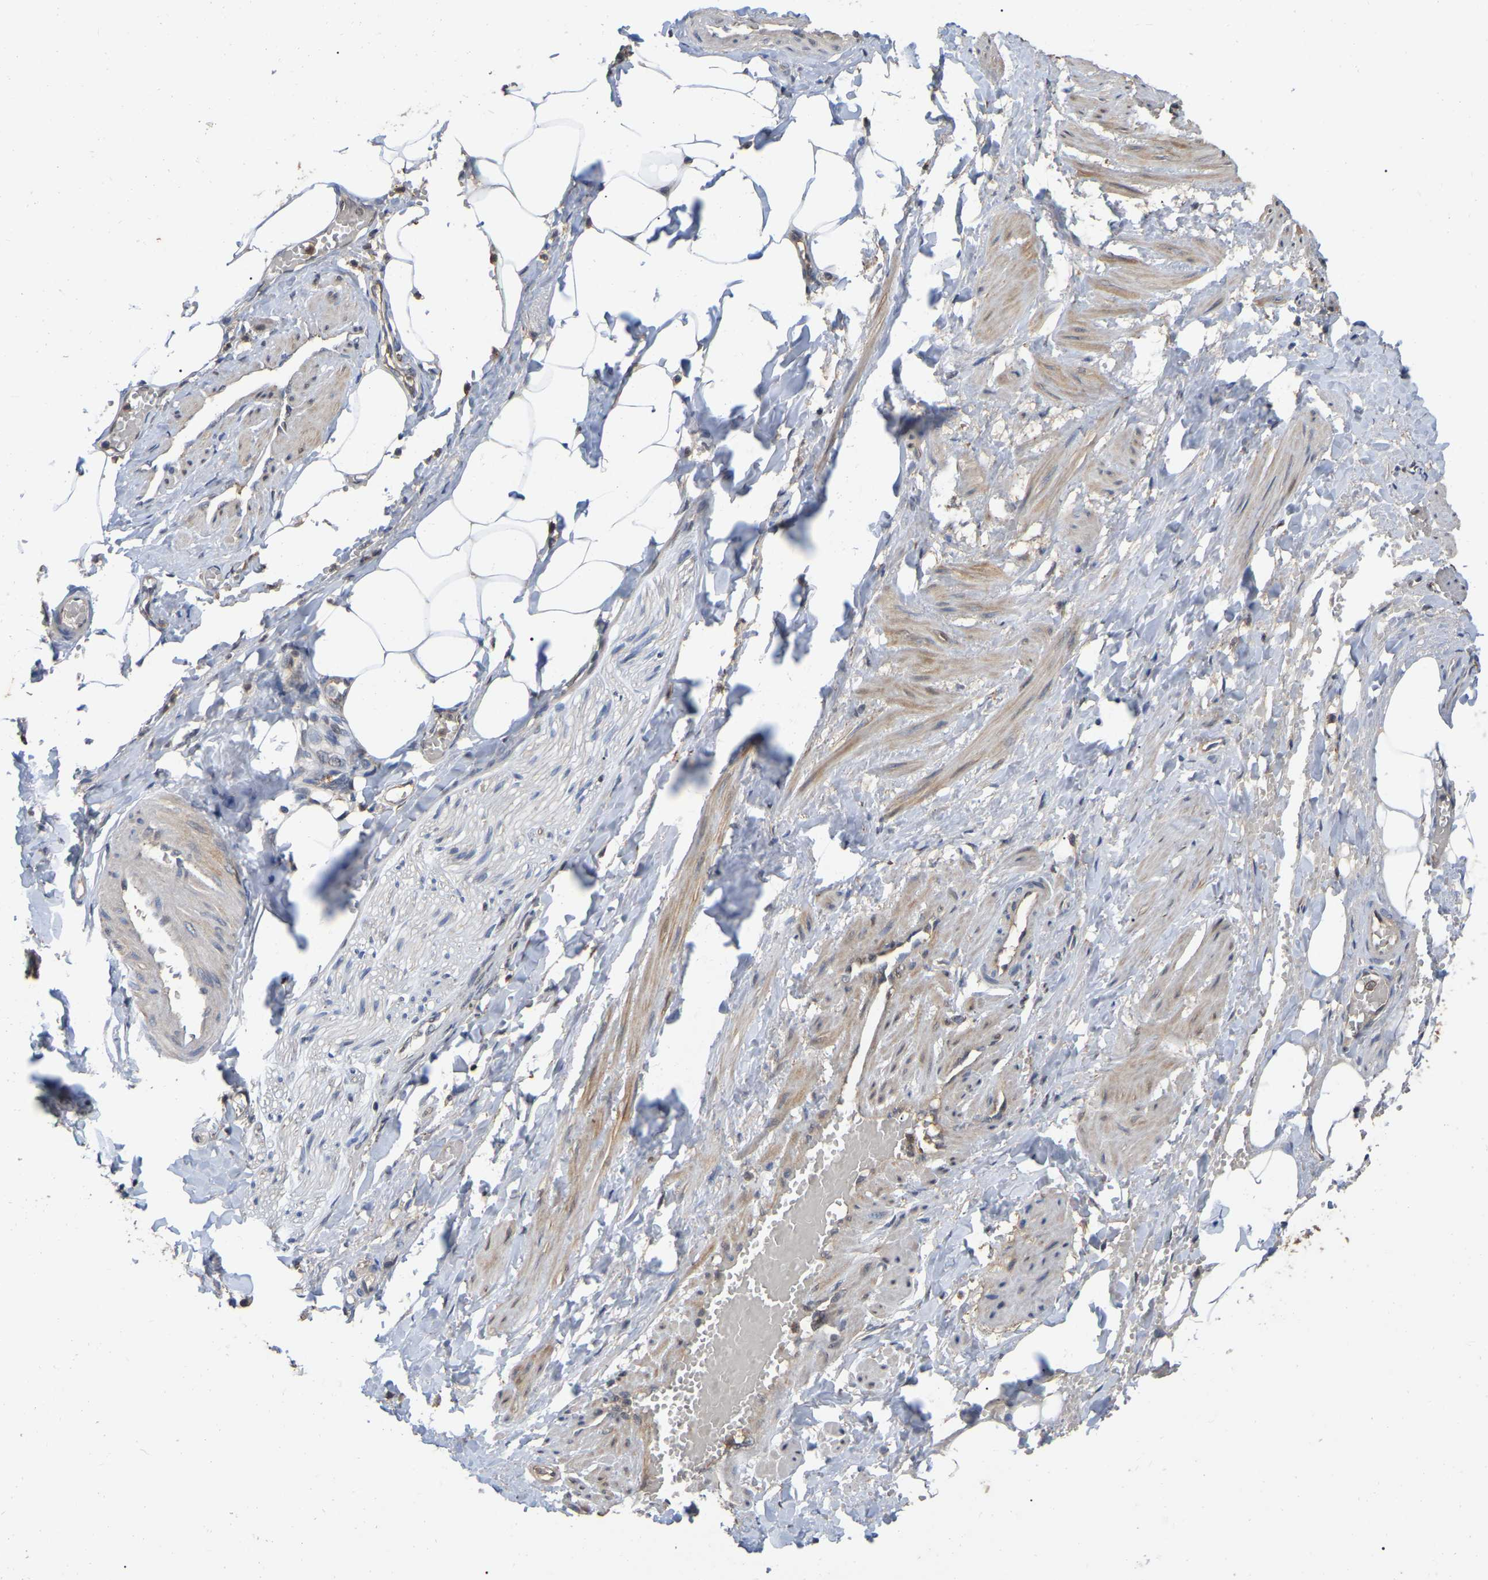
{"staining": {"intensity": "weak", "quantity": "25%-75%", "location": "cytoplasmic/membranous"}, "tissue": "adipose tissue", "cell_type": "Adipocytes", "image_type": "normal", "snomed": [{"axis": "morphology", "description": "Normal tissue, NOS"}, {"axis": "topography", "description": "Soft tissue"}, {"axis": "topography", "description": "Vascular tissue"}], "caption": "Benign adipose tissue shows weak cytoplasmic/membranous expression in about 25%-75% of adipocytes, visualized by immunohistochemistry. The staining was performed using DAB, with brown indicating positive protein expression. Nuclei are stained blue with hematoxylin.", "gene": "FAM219A", "patient": {"sex": "female", "age": 35}}